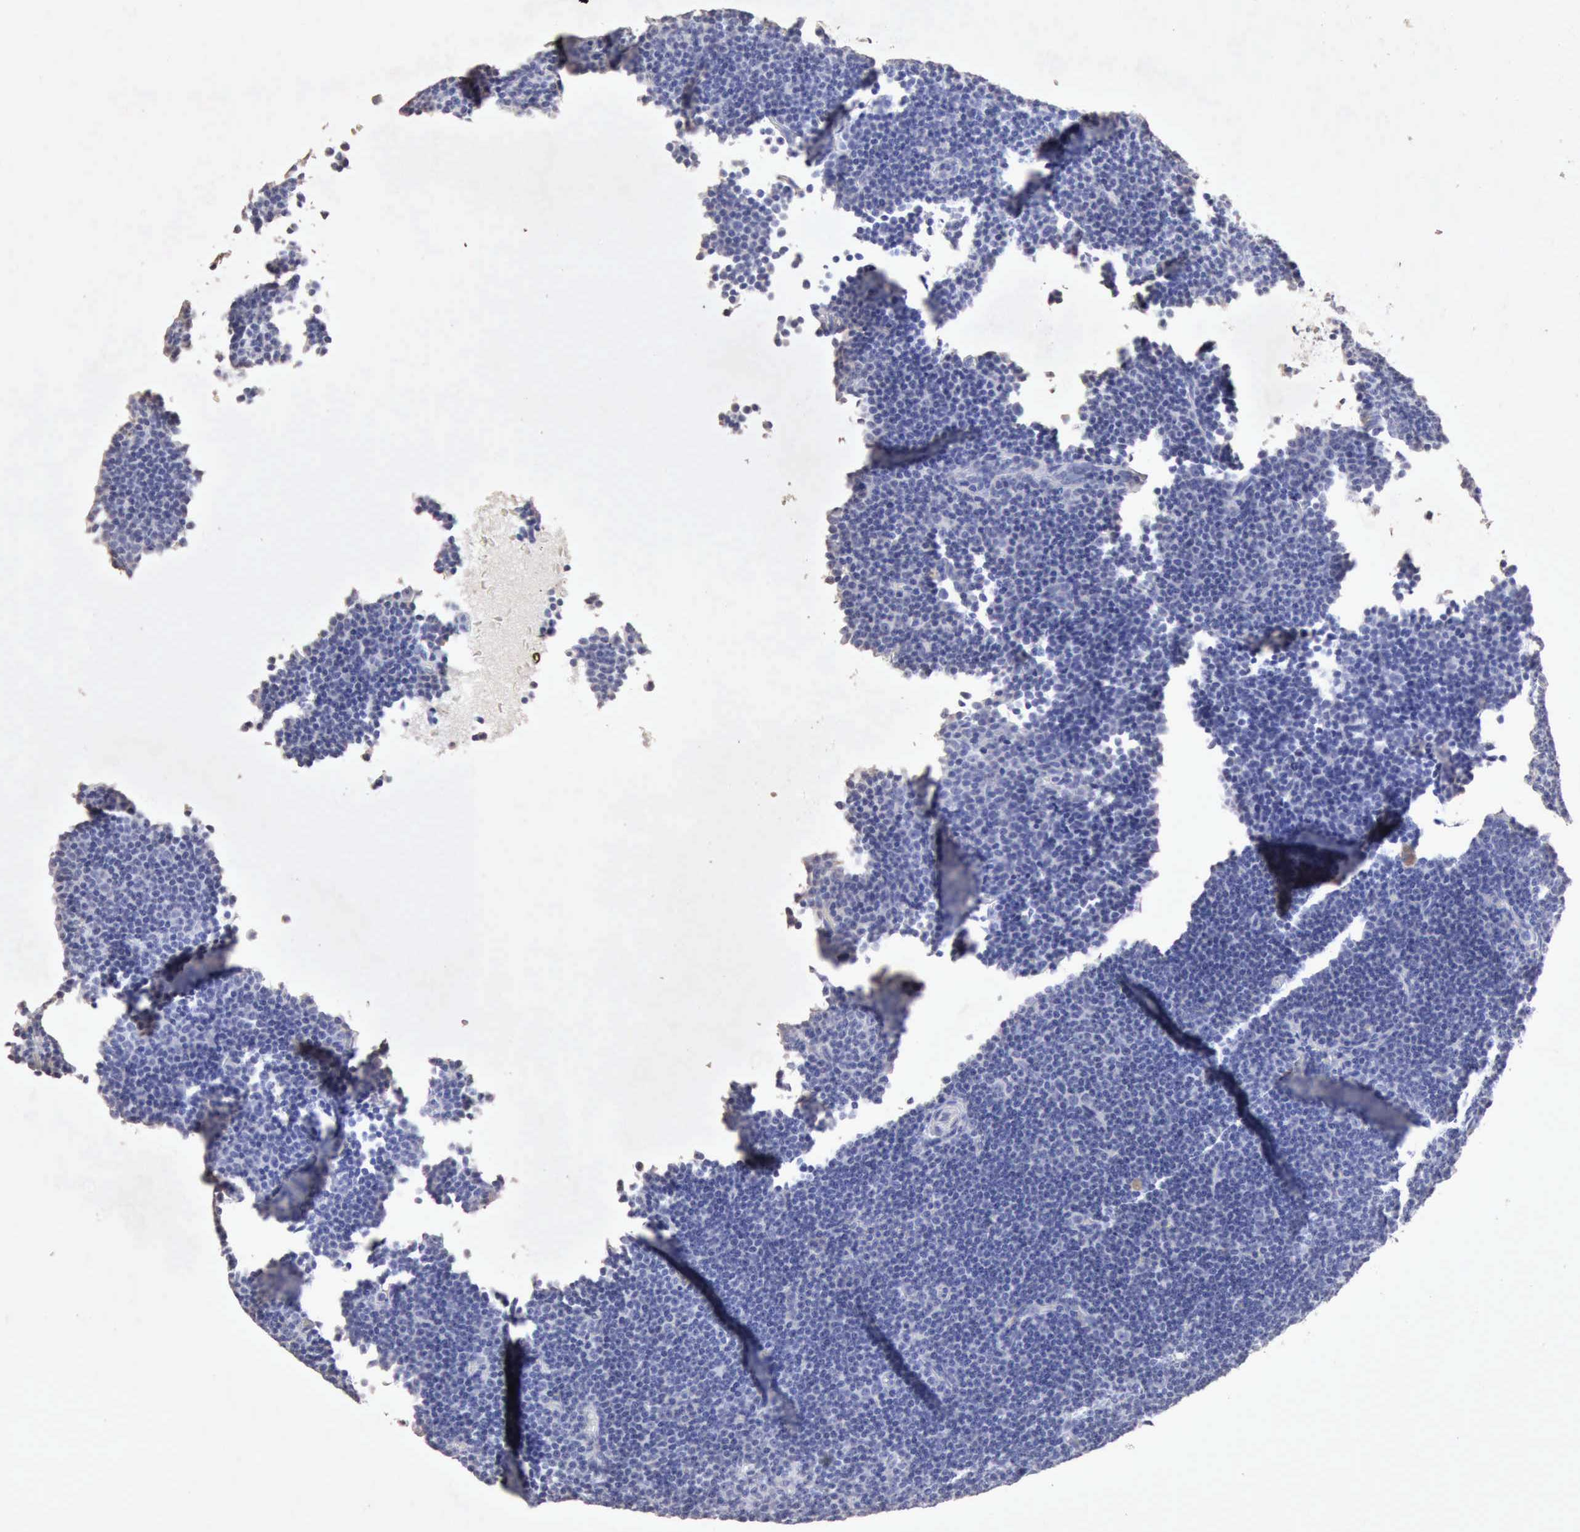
{"staining": {"intensity": "negative", "quantity": "none", "location": "none"}, "tissue": "lymphoma", "cell_type": "Tumor cells", "image_type": "cancer", "snomed": [{"axis": "morphology", "description": "Malignant lymphoma, non-Hodgkin's type, Low grade"}, {"axis": "topography", "description": "Lymph node"}], "caption": "This is an immunohistochemistry image of low-grade malignant lymphoma, non-Hodgkin's type. There is no expression in tumor cells.", "gene": "KRT6B", "patient": {"sex": "male", "age": 57}}